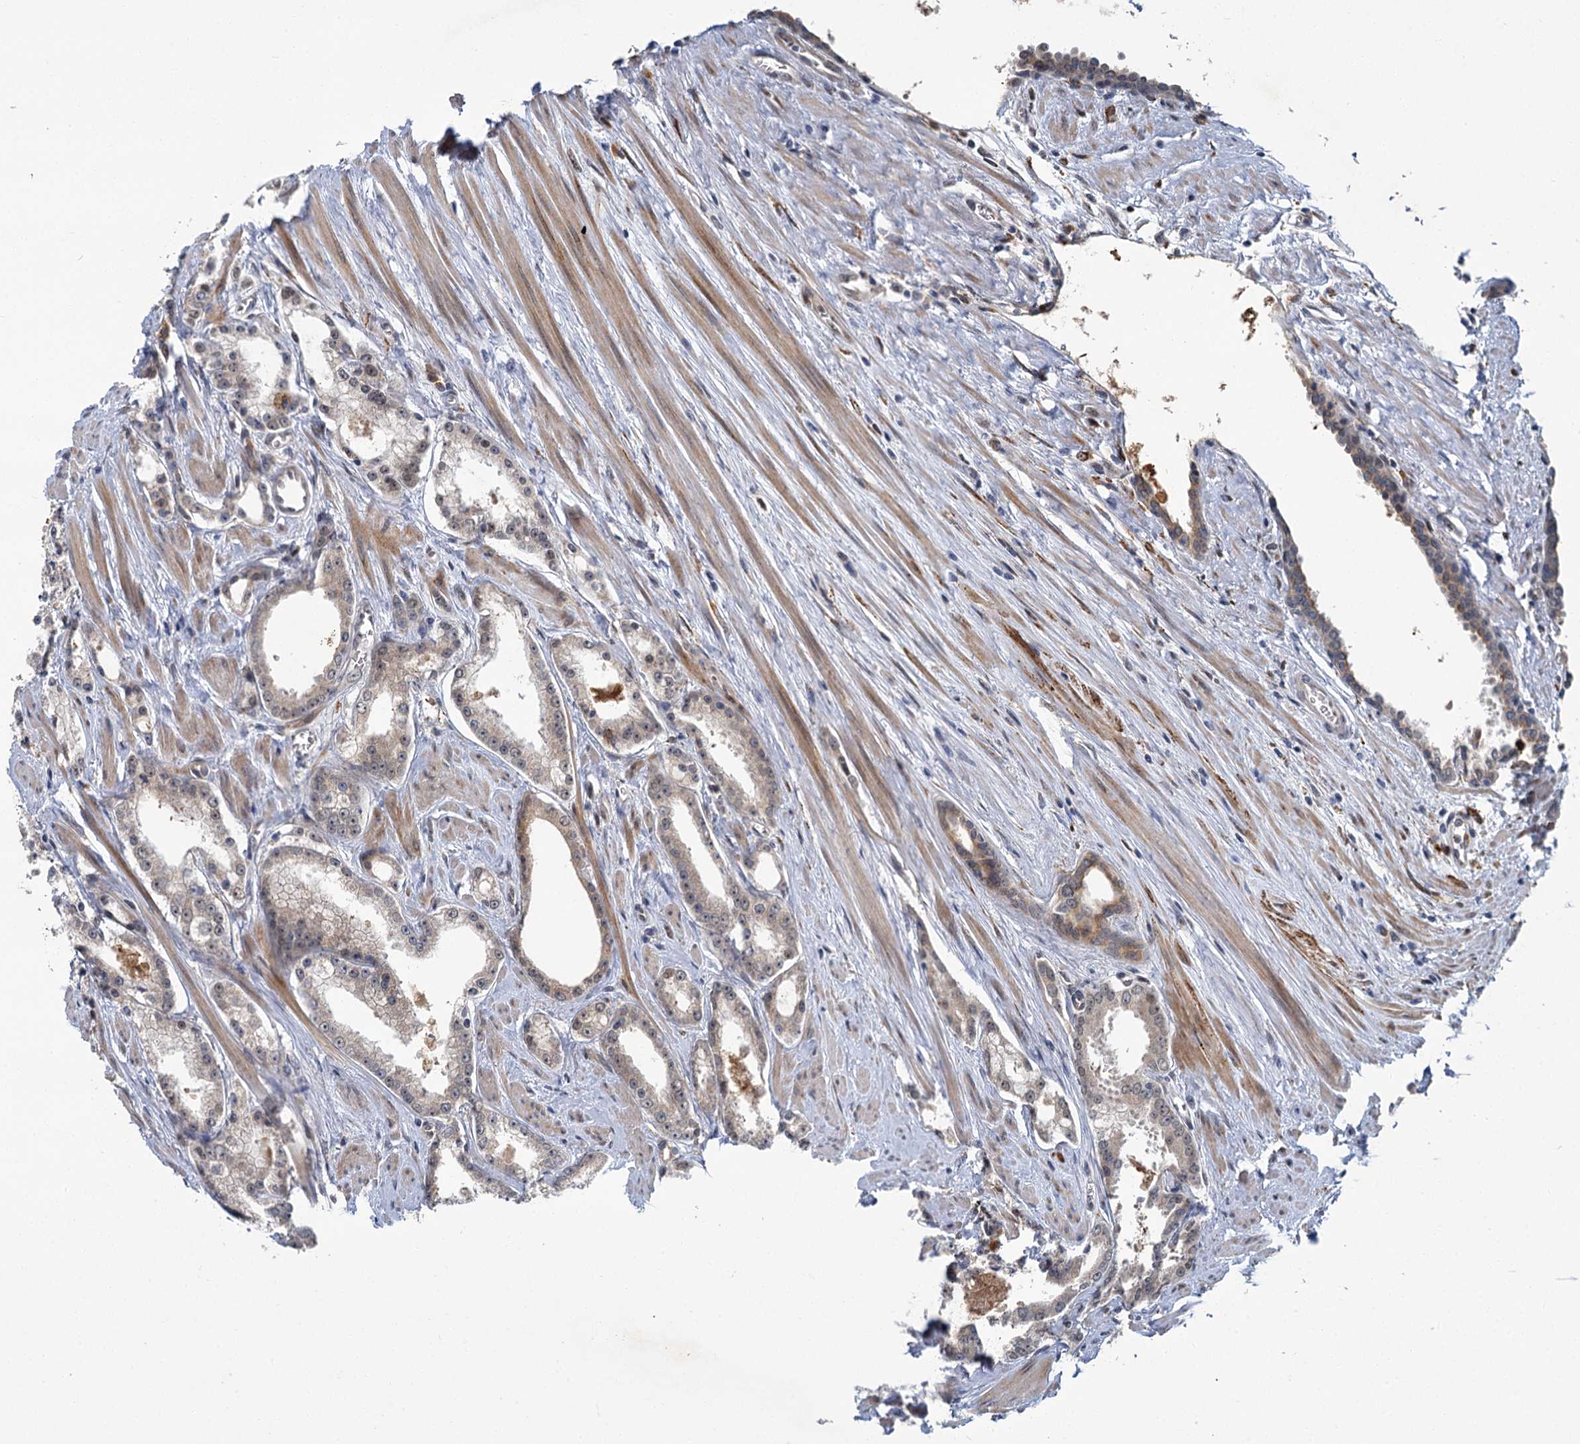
{"staining": {"intensity": "weak", "quantity": "<25%", "location": "cytoplasmic/membranous"}, "tissue": "prostate cancer", "cell_type": "Tumor cells", "image_type": "cancer", "snomed": [{"axis": "morphology", "description": "Adenocarcinoma, Low grade"}, {"axis": "topography", "description": "Prostate and seminal vesicle, NOS"}], "caption": "This image is of prostate cancer stained with immunohistochemistry (IHC) to label a protein in brown with the nuclei are counter-stained blue. There is no positivity in tumor cells.", "gene": "APBA2", "patient": {"sex": "male", "age": 60}}